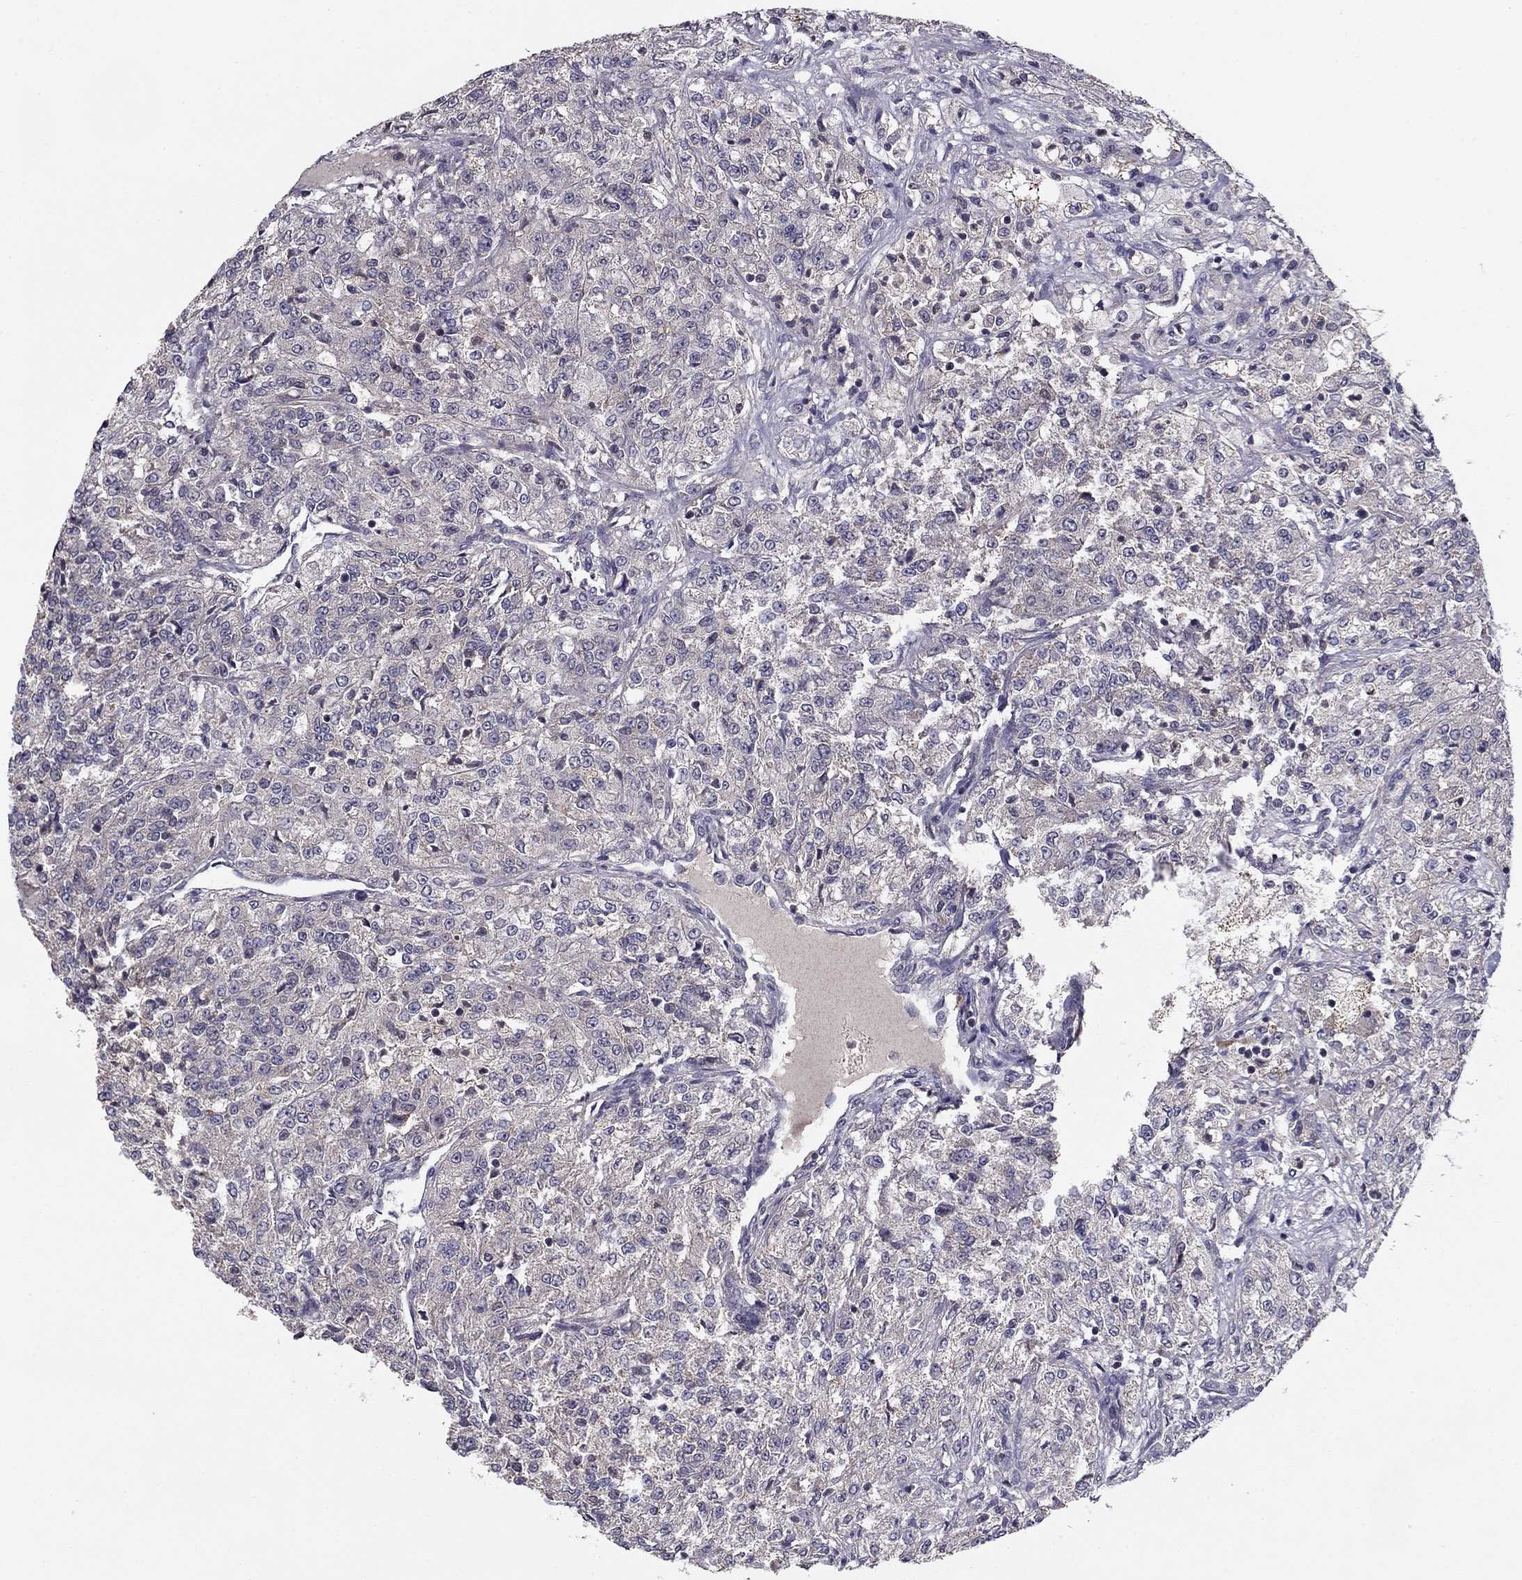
{"staining": {"intensity": "negative", "quantity": "none", "location": "none"}, "tissue": "renal cancer", "cell_type": "Tumor cells", "image_type": "cancer", "snomed": [{"axis": "morphology", "description": "Adenocarcinoma, NOS"}, {"axis": "topography", "description": "Kidney"}], "caption": "Tumor cells show no significant protein expression in renal cancer (adenocarcinoma). (DAB immunohistochemistry (IHC) visualized using brightfield microscopy, high magnification).", "gene": "HCN1", "patient": {"sex": "female", "age": 63}}